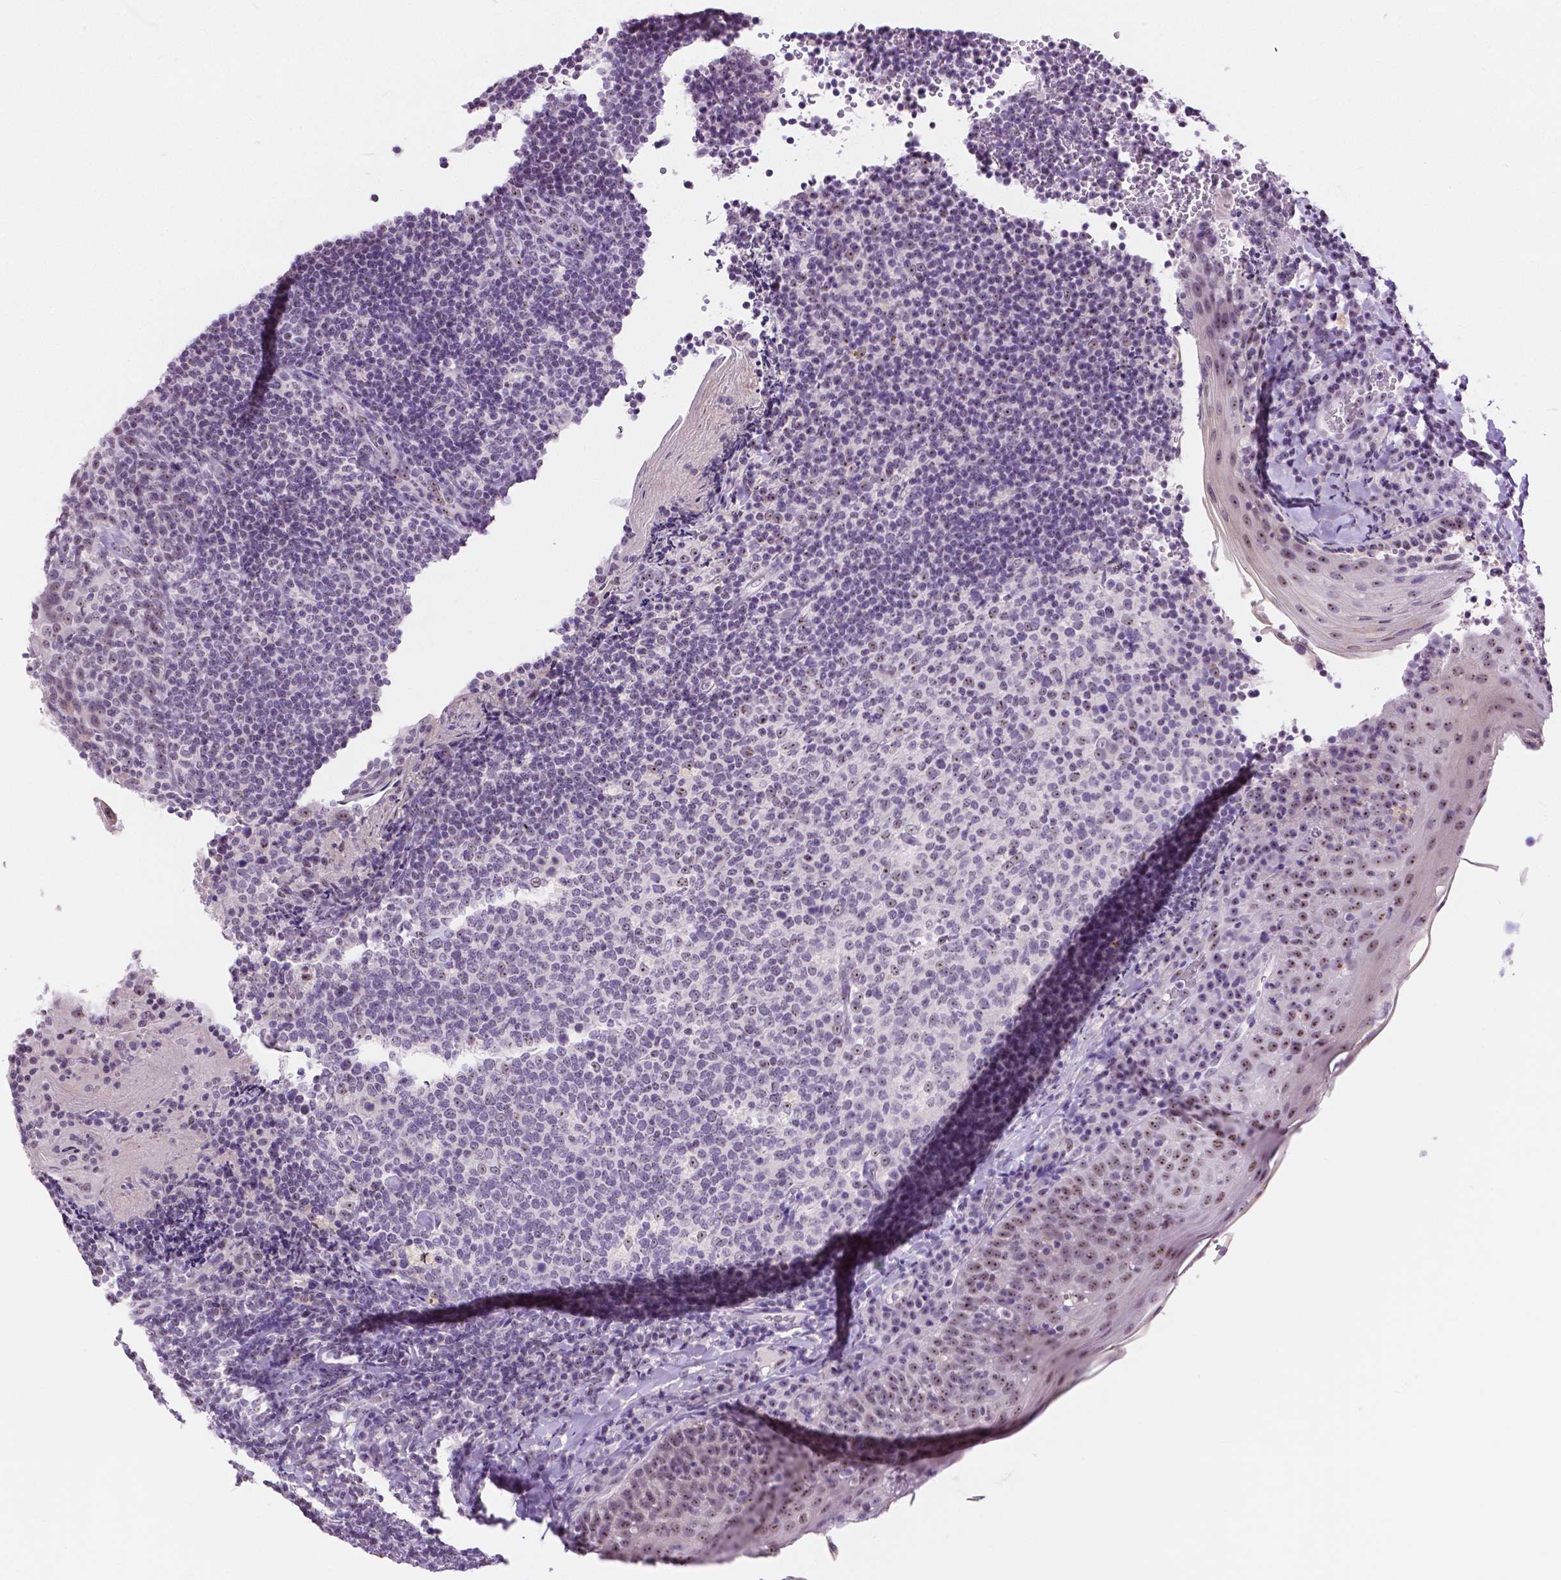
{"staining": {"intensity": "negative", "quantity": "none", "location": "none"}, "tissue": "tonsil", "cell_type": "Germinal center cells", "image_type": "normal", "snomed": [{"axis": "morphology", "description": "Normal tissue, NOS"}, {"axis": "topography", "description": "Tonsil"}], "caption": "Micrograph shows no protein staining in germinal center cells of benign tonsil. (Stains: DAB (3,3'-diaminobenzidine) IHC with hematoxylin counter stain, Microscopy: brightfield microscopy at high magnification).", "gene": "NHP2", "patient": {"sex": "female", "age": 10}}